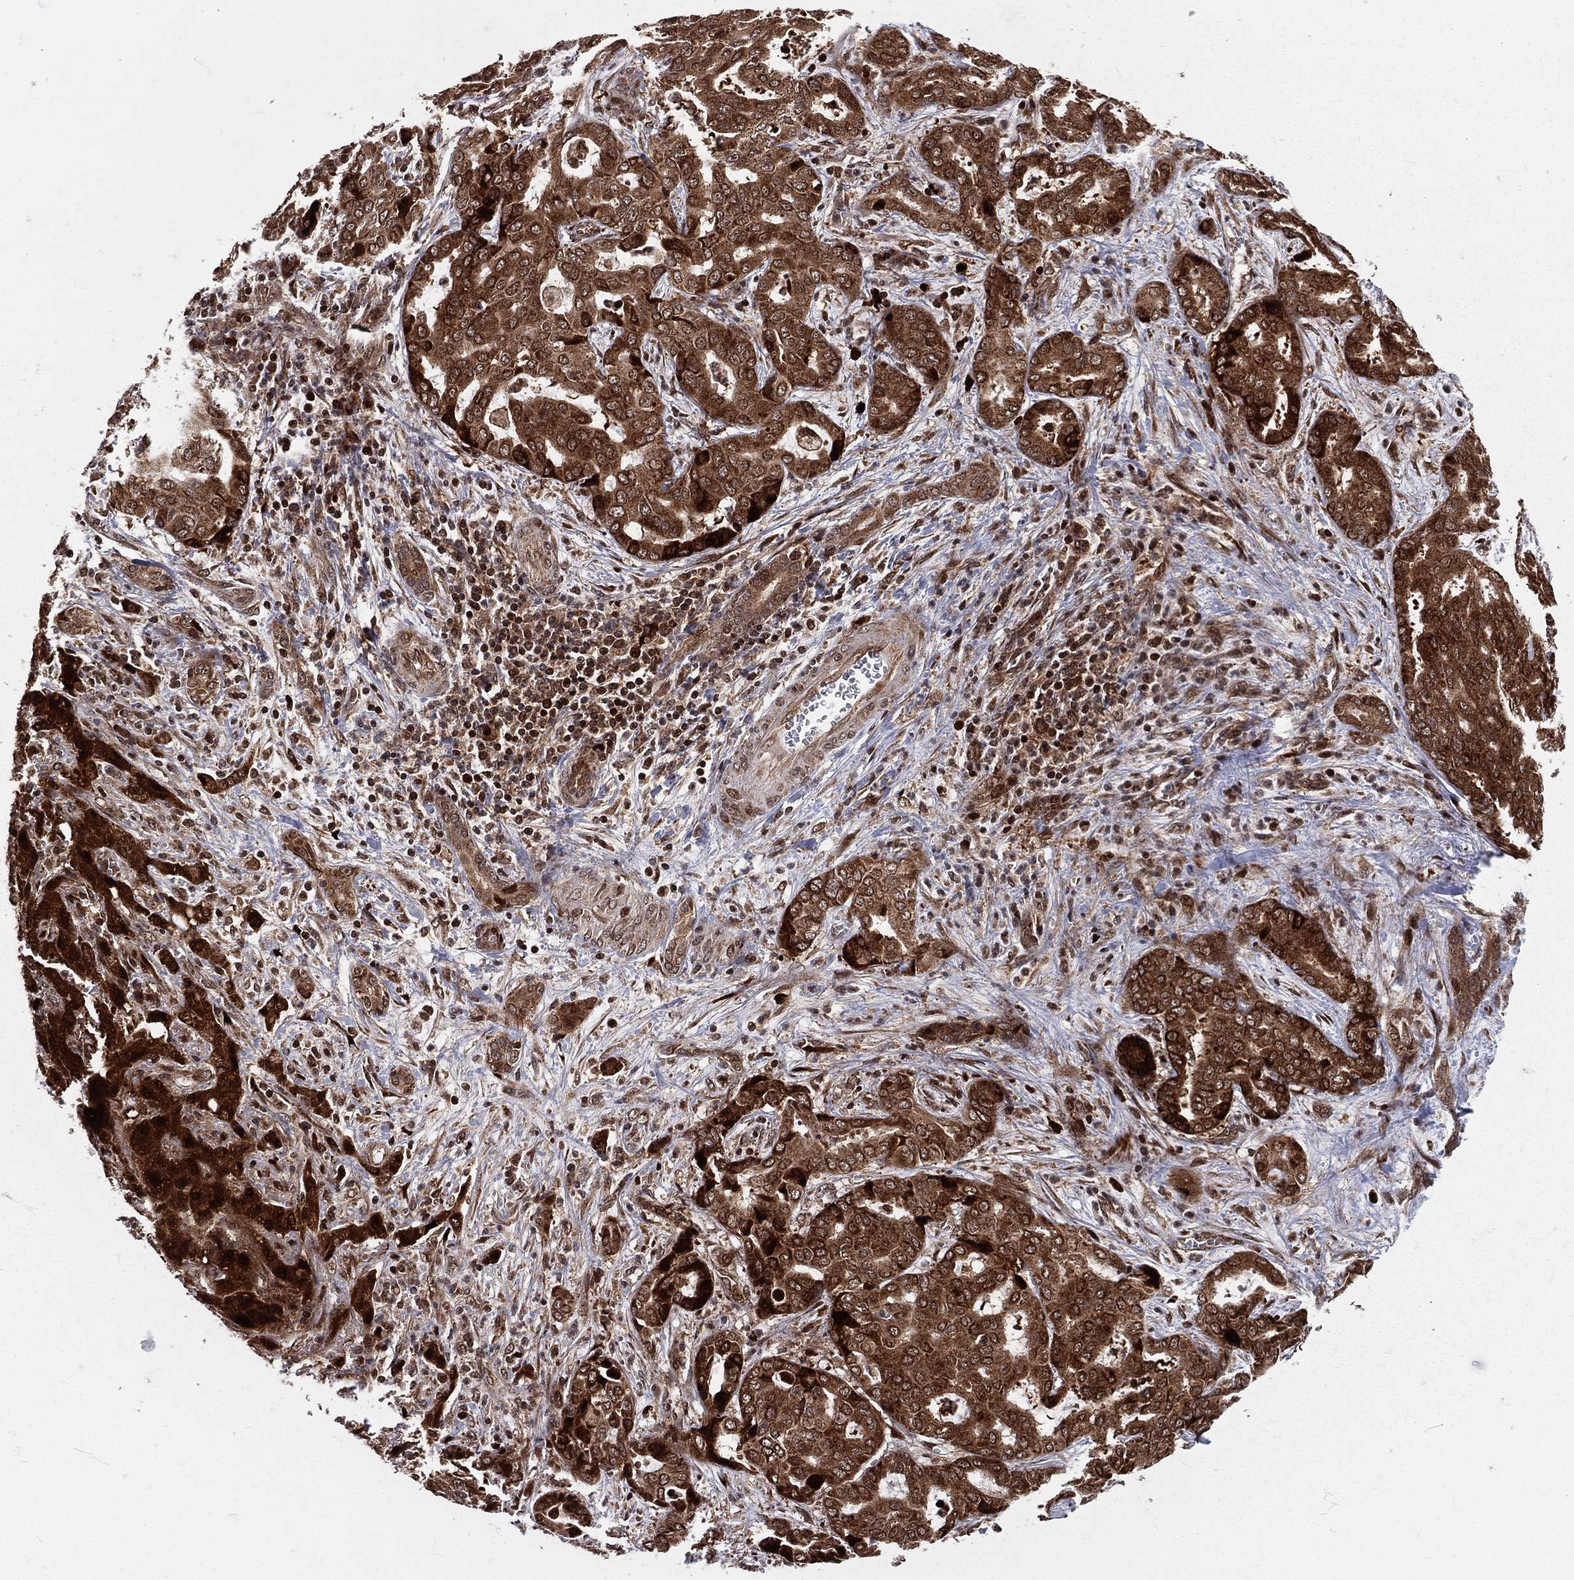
{"staining": {"intensity": "strong", "quantity": ">75%", "location": "cytoplasmic/membranous"}, "tissue": "liver cancer", "cell_type": "Tumor cells", "image_type": "cancer", "snomed": [{"axis": "morphology", "description": "Cholangiocarcinoma"}, {"axis": "topography", "description": "Liver"}], "caption": "Immunohistochemistry micrograph of human cholangiocarcinoma (liver) stained for a protein (brown), which exhibits high levels of strong cytoplasmic/membranous positivity in about >75% of tumor cells.", "gene": "MDM2", "patient": {"sex": "female", "age": 64}}